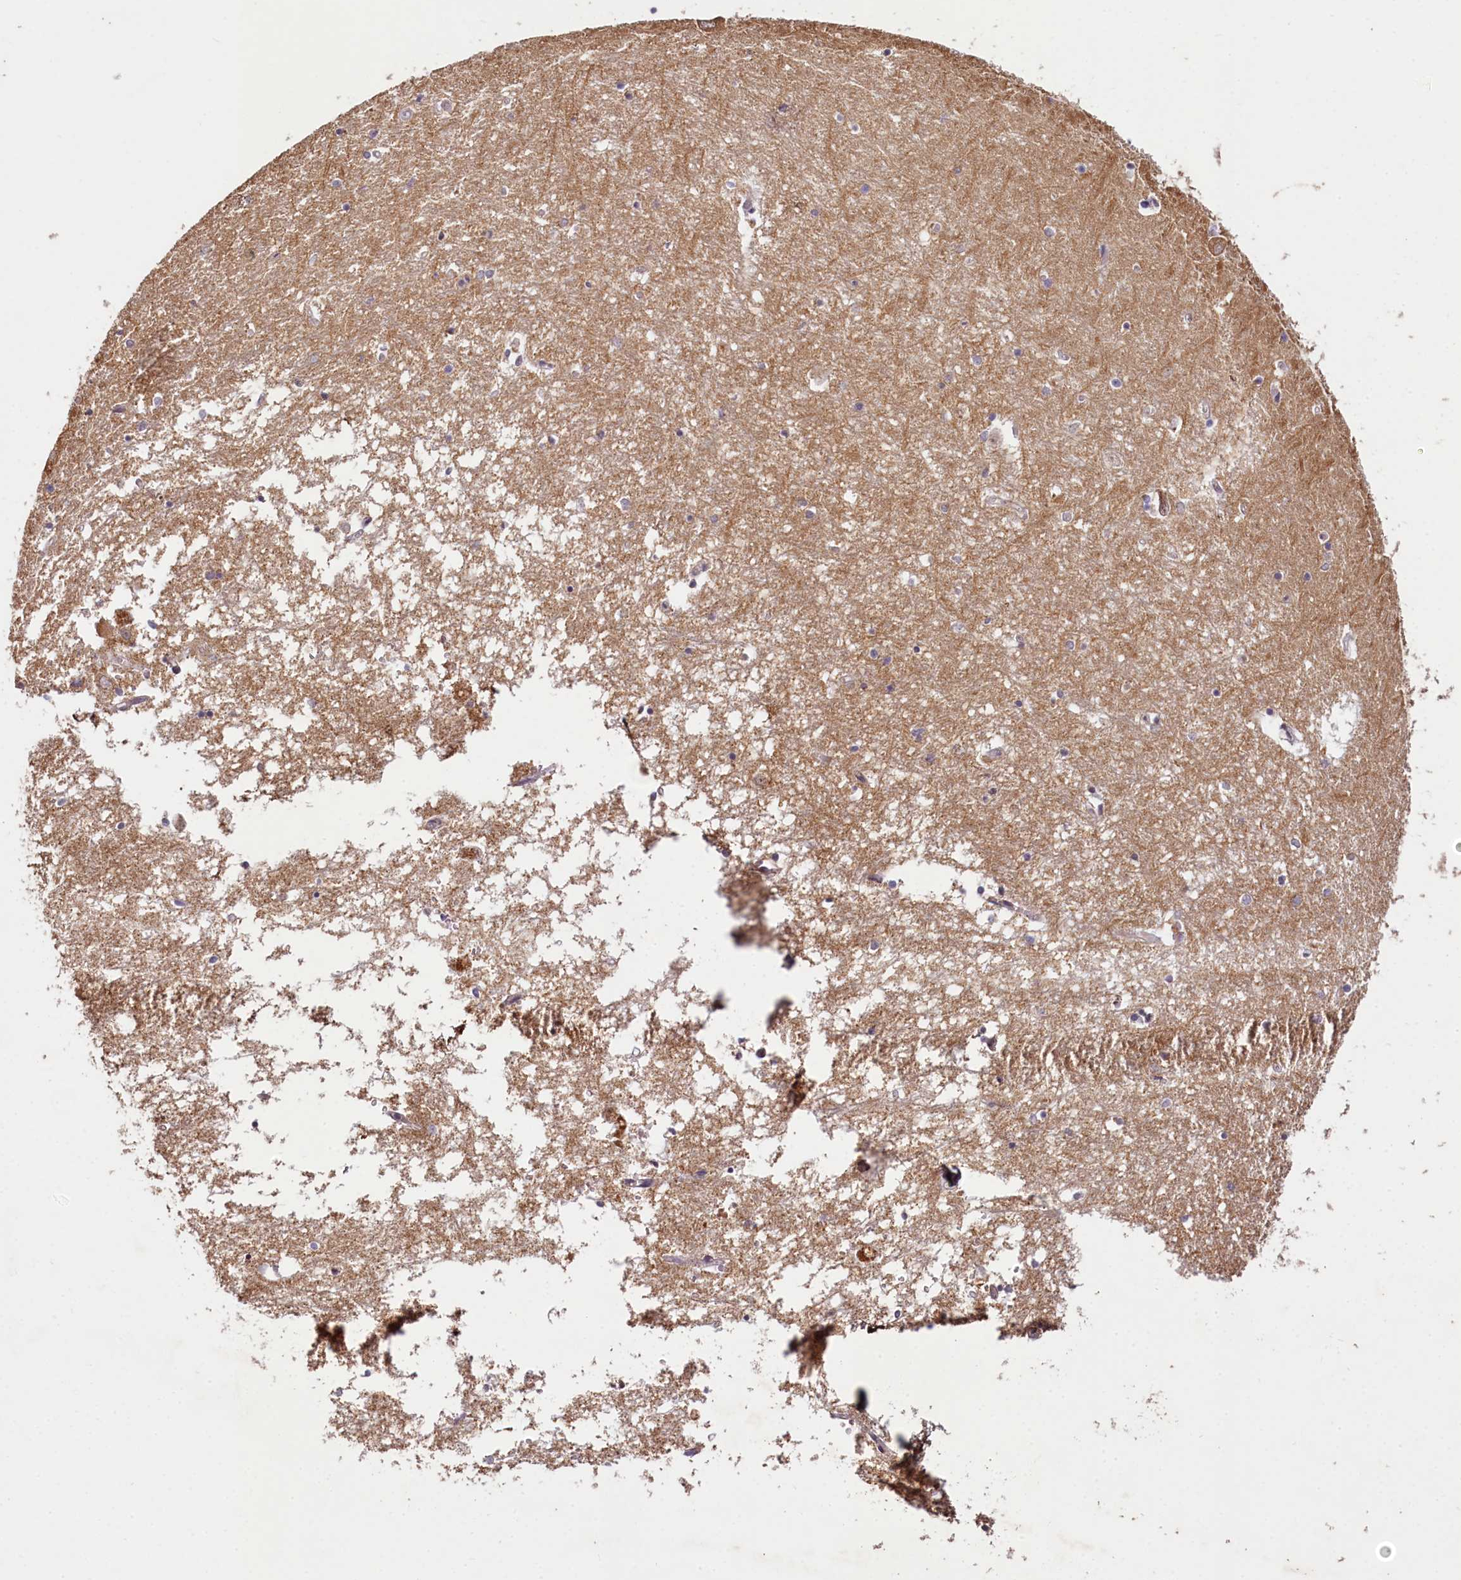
{"staining": {"intensity": "weak", "quantity": "25%-75%", "location": "cytoplasmic/membranous"}, "tissue": "hippocampus", "cell_type": "Glial cells", "image_type": "normal", "snomed": [{"axis": "morphology", "description": "Normal tissue, NOS"}, {"axis": "topography", "description": "Hippocampus"}], "caption": "Glial cells reveal low levels of weak cytoplasmic/membranous positivity in about 25%-75% of cells in normal human hippocampus.", "gene": "PDE6D", "patient": {"sex": "male", "age": 70}}